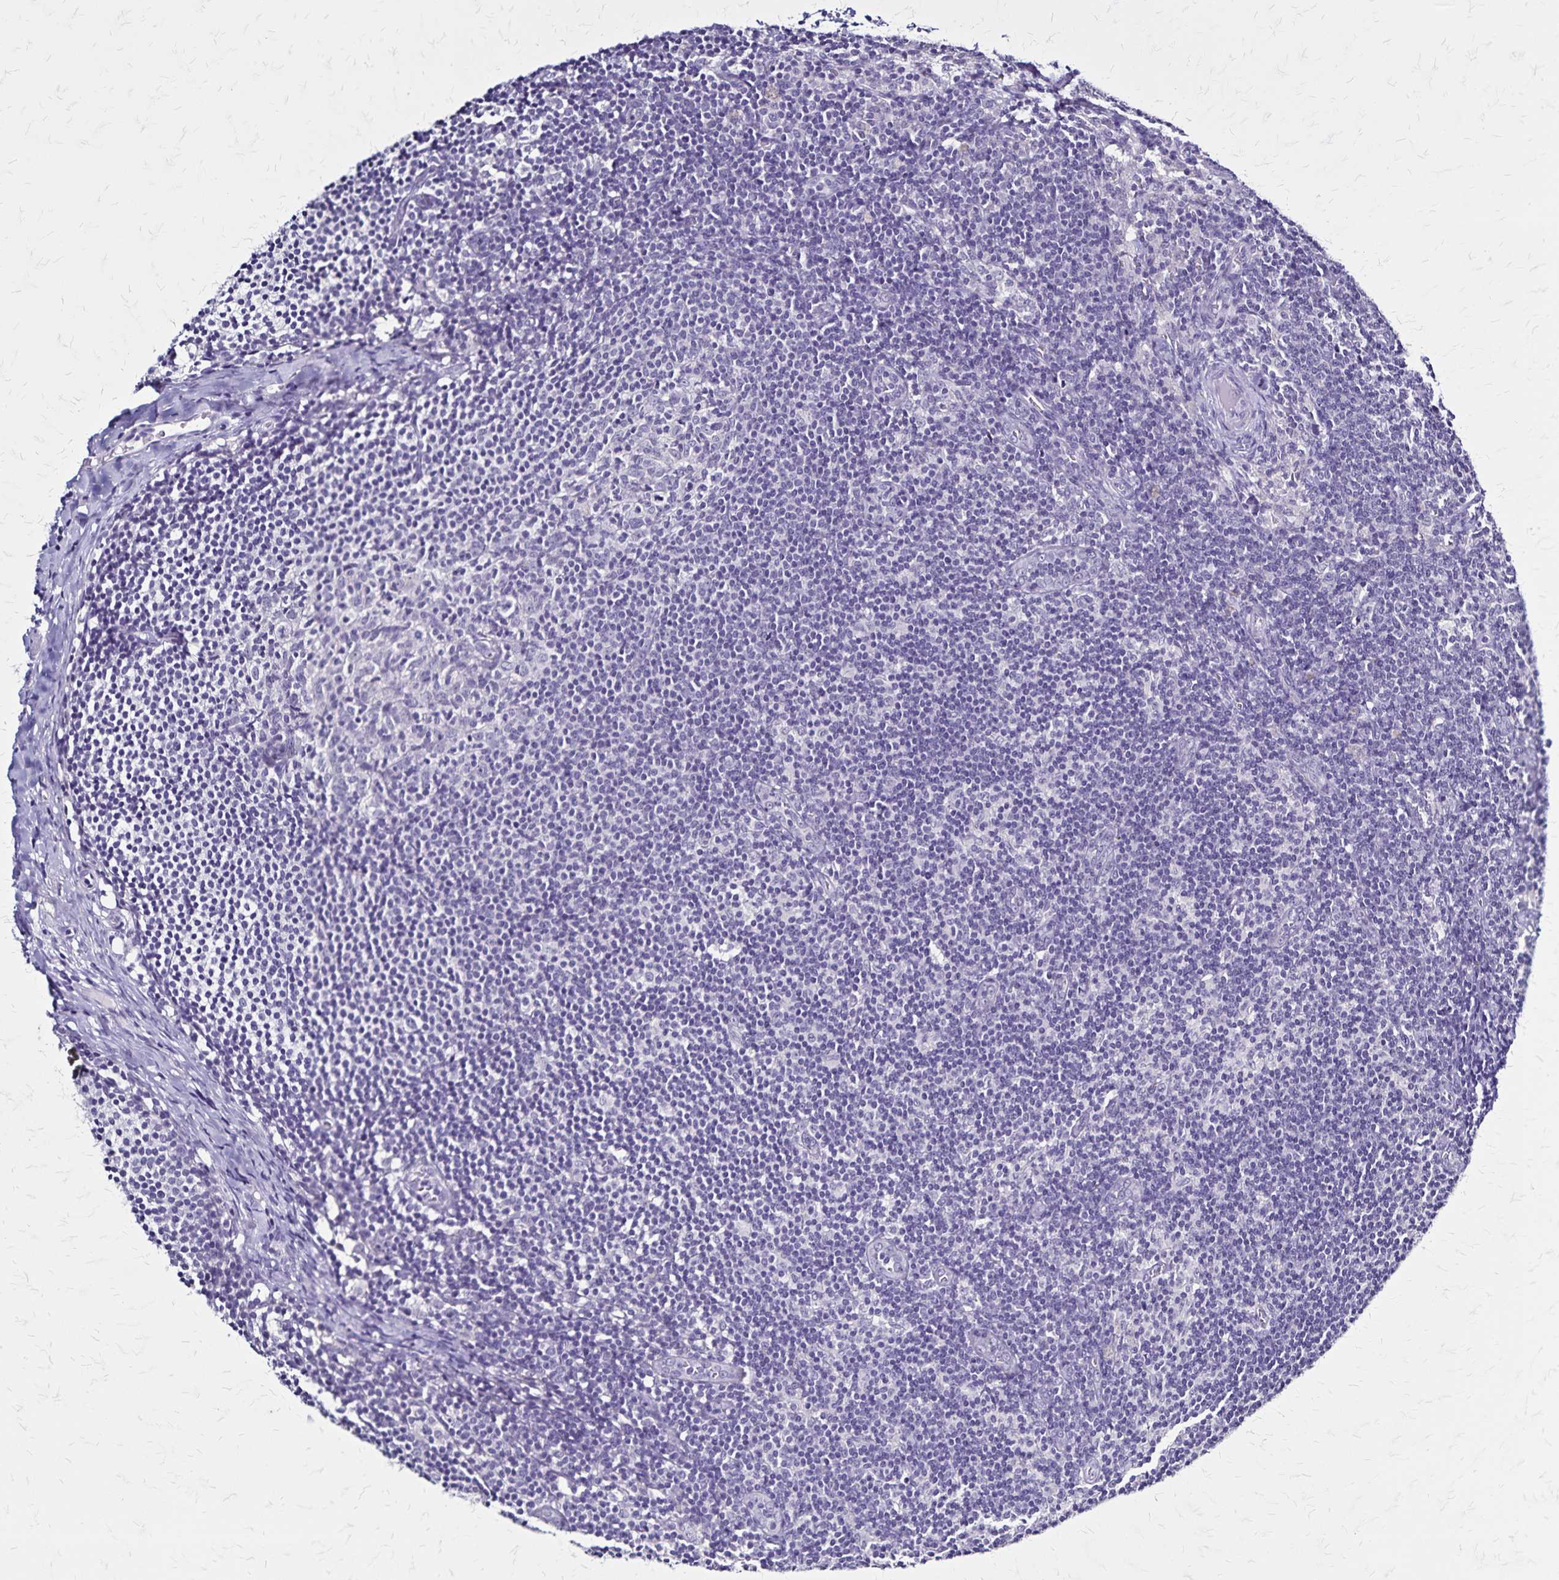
{"staining": {"intensity": "negative", "quantity": "none", "location": "none"}, "tissue": "lymph node", "cell_type": "Germinal center cells", "image_type": "normal", "snomed": [{"axis": "morphology", "description": "Normal tissue, NOS"}, {"axis": "topography", "description": "Lymph node"}], "caption": "DAB immunohistochemical staining of benign lymph node exhibits no significant positivity in germinal center cells.", "gene": "PLXNA4", "patient": {"sex": "female", "age": 41}}